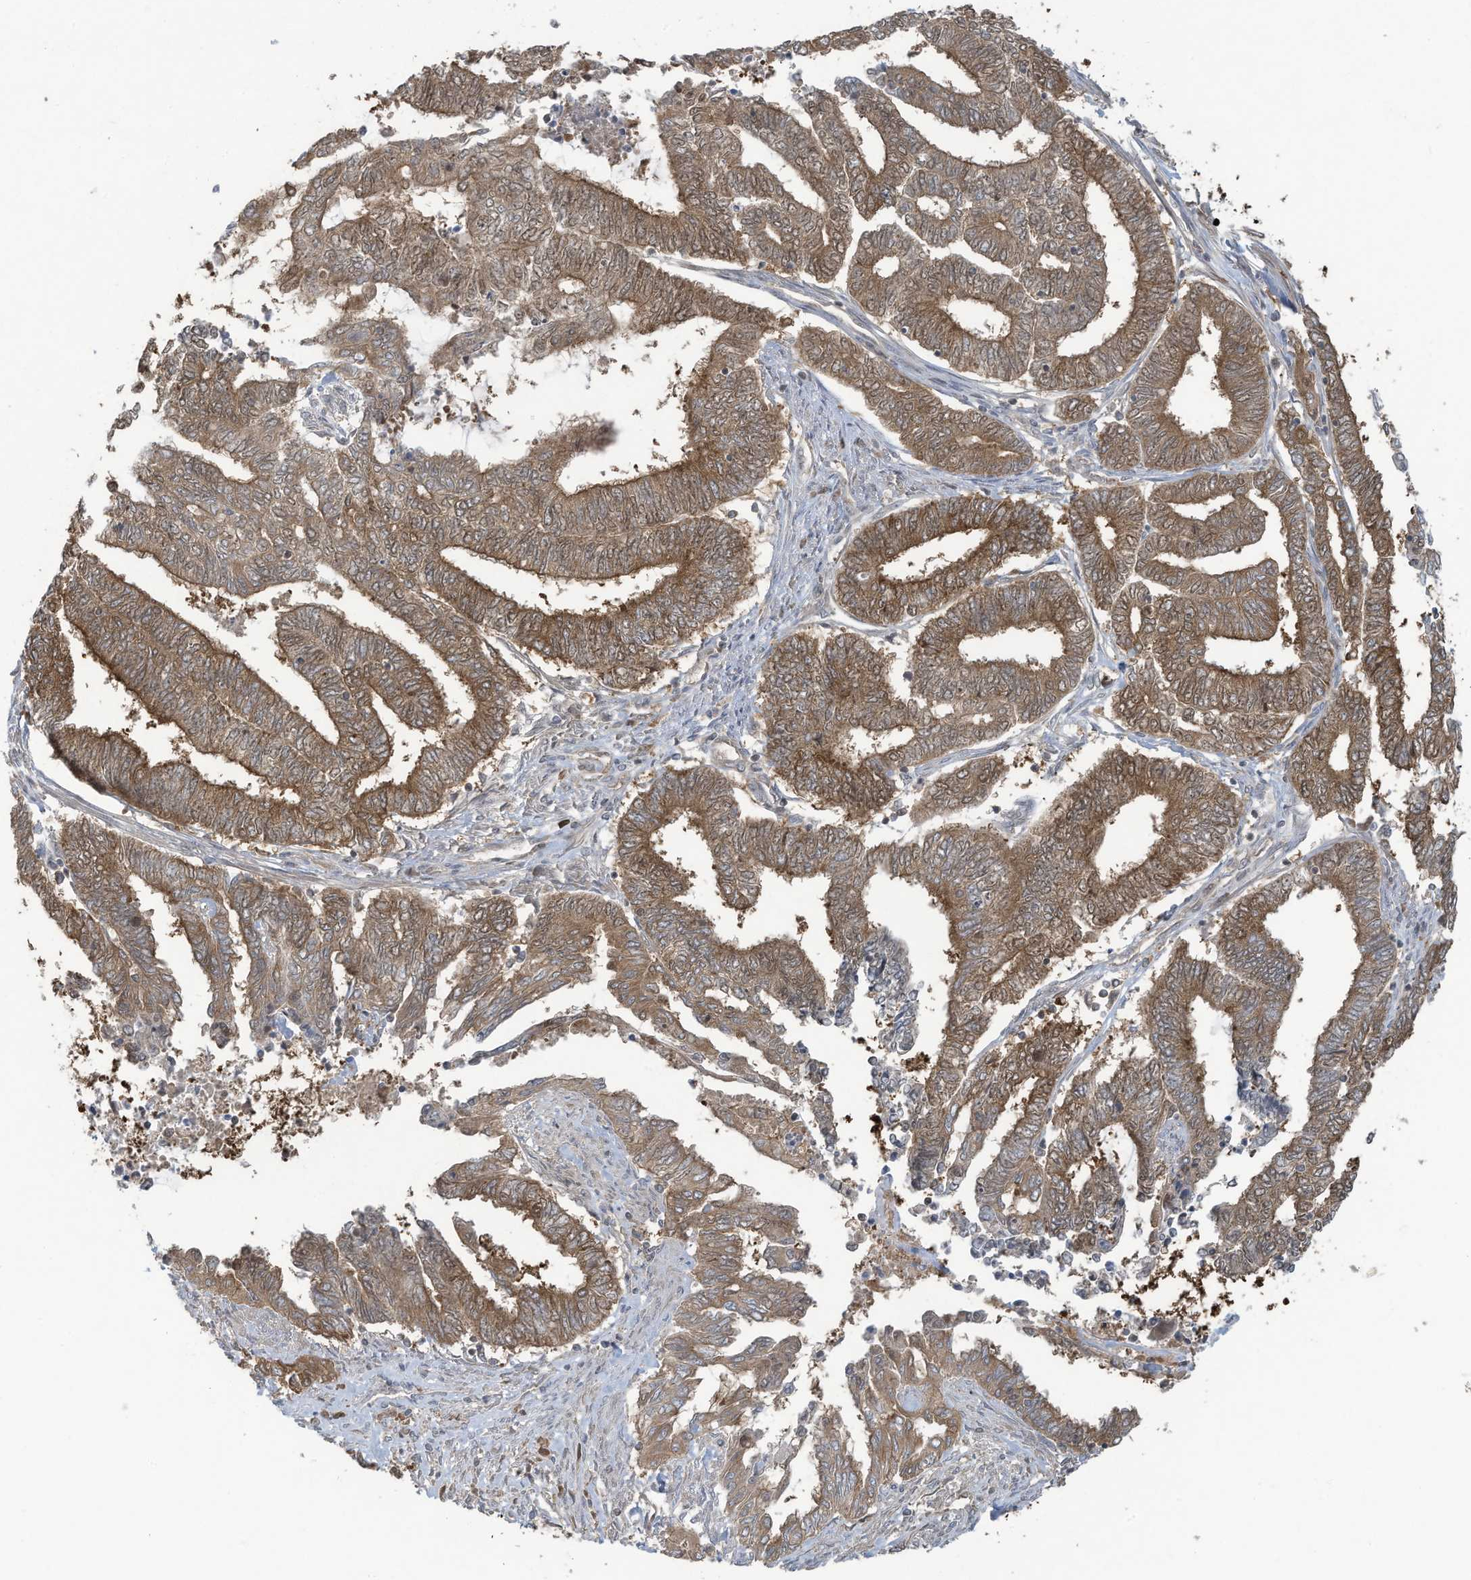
{"staining": {"intensity": "moderate", "quantity": ">75%", "location": "cytoplasmic/membranous"}, "tissue": "endometrial cancer", "cell_type": "Tumor cells", "image_type": "cancer", "snomed": [{"axis": "morphology", "description": "Adenocarcinoma, NOS"}, {"axis": "topography", "description": "Uterus"}, {"axis": "topography", "description": "Endometrium"}], "caption": "This is an image of immunohistochemistry (IHC) staining of endometrial cancer (adenocarcinoma), which shows moderate staining in the cytoplasmic/membranous of tumor cells.", "gene": "OLA1", "patient": {"sex": "female", "age": 70}}